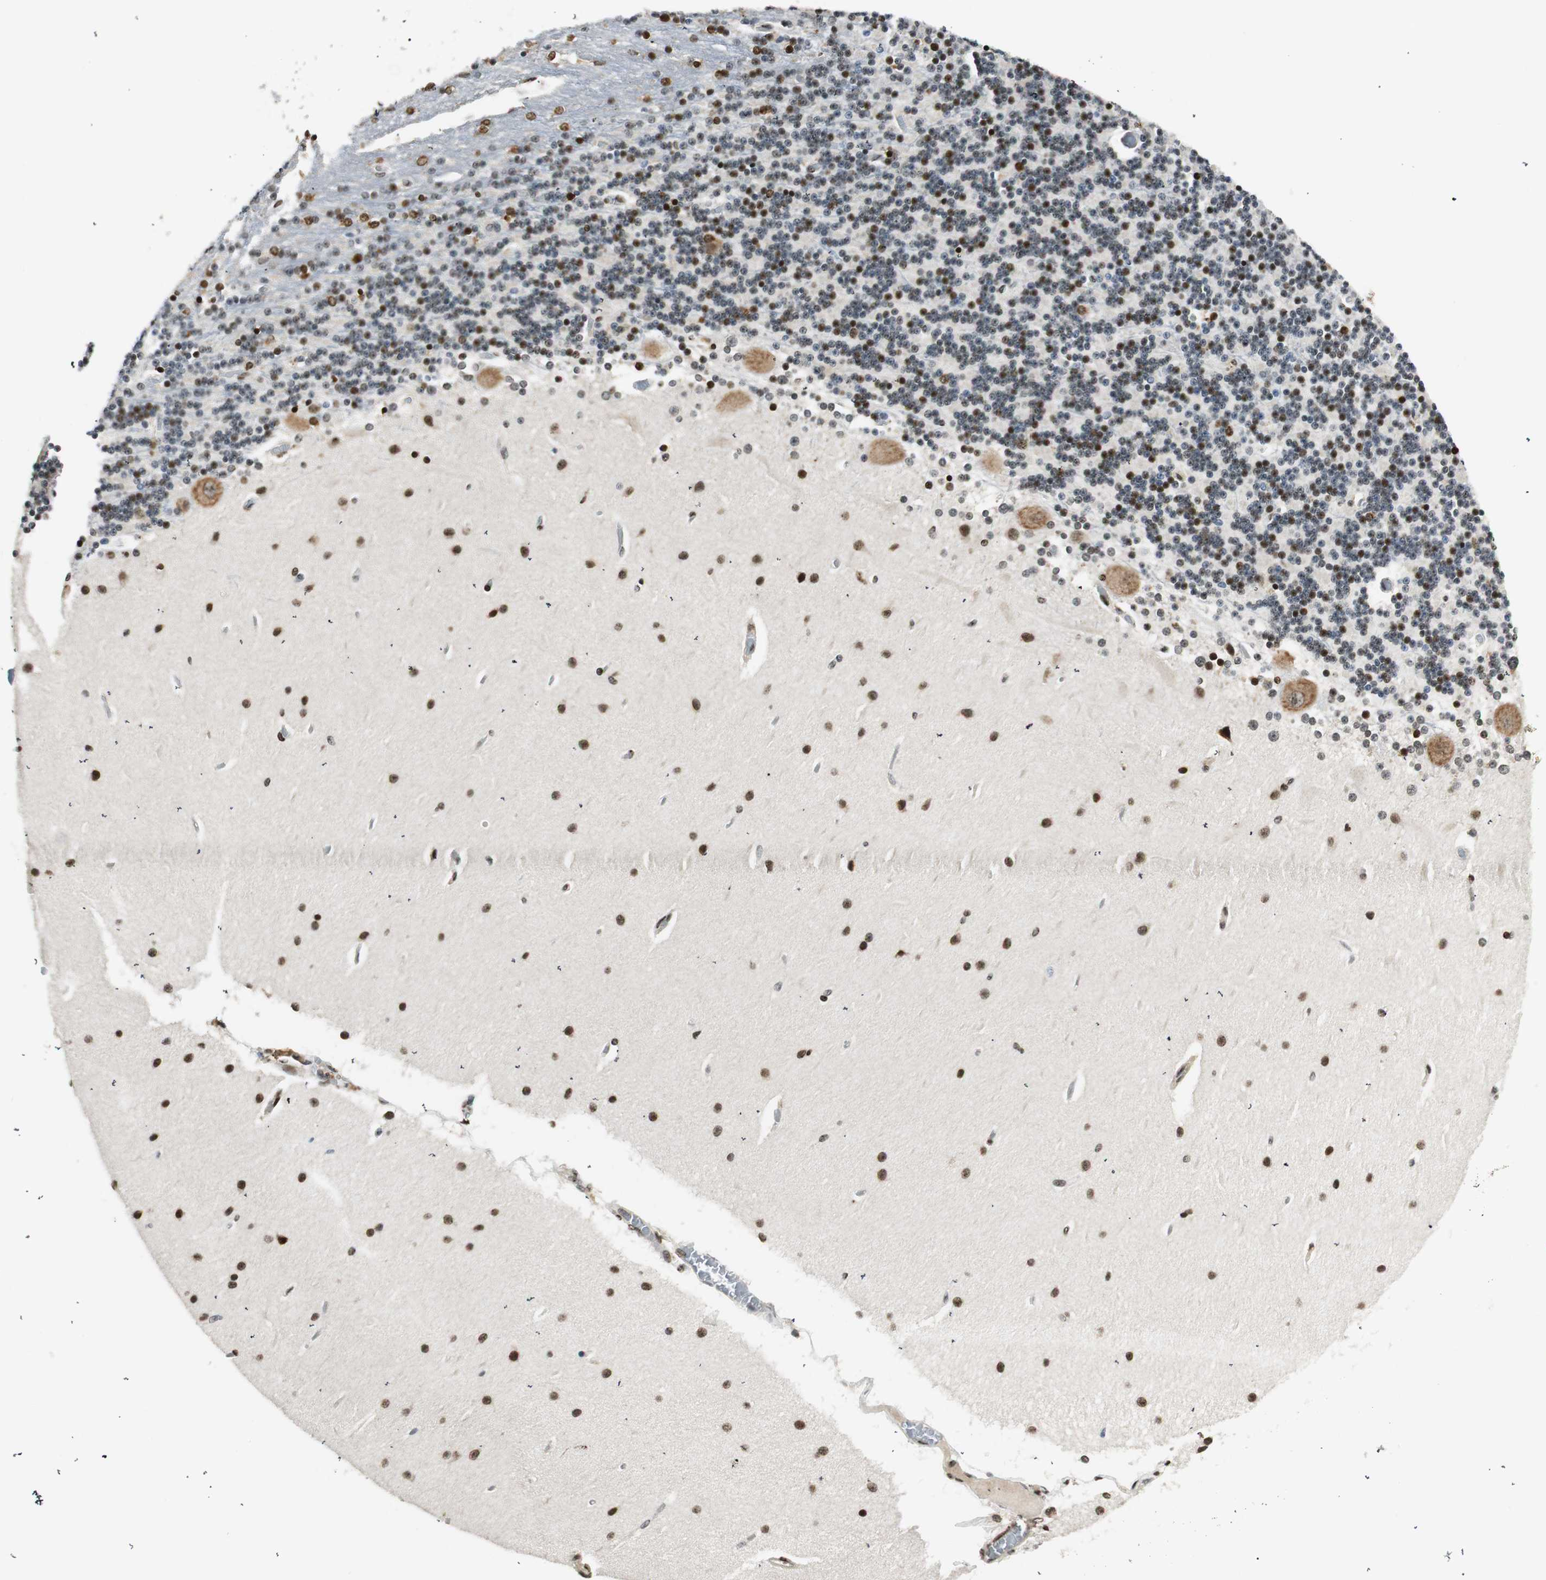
{"staining": {"intensity": "strong", "quantity": "<25%", "location": "nuclear"}, "tissue": "cerebellum", "cell_type": "Cells in granular layer", "image_type": "normal", "snomed": [{"axis": "morphology", "description": "Normal tissue, NOS"}, {"axis": "topography", "description": "Cerebellum"}], "caption": "Immunohistochemical staining of normal cerebellum exhibits <25% levels of strong nuclear protein expression in about <25% of cells in granular layer.", "gene": "RING1", "patient": {"sex": "female", "age": 54}}